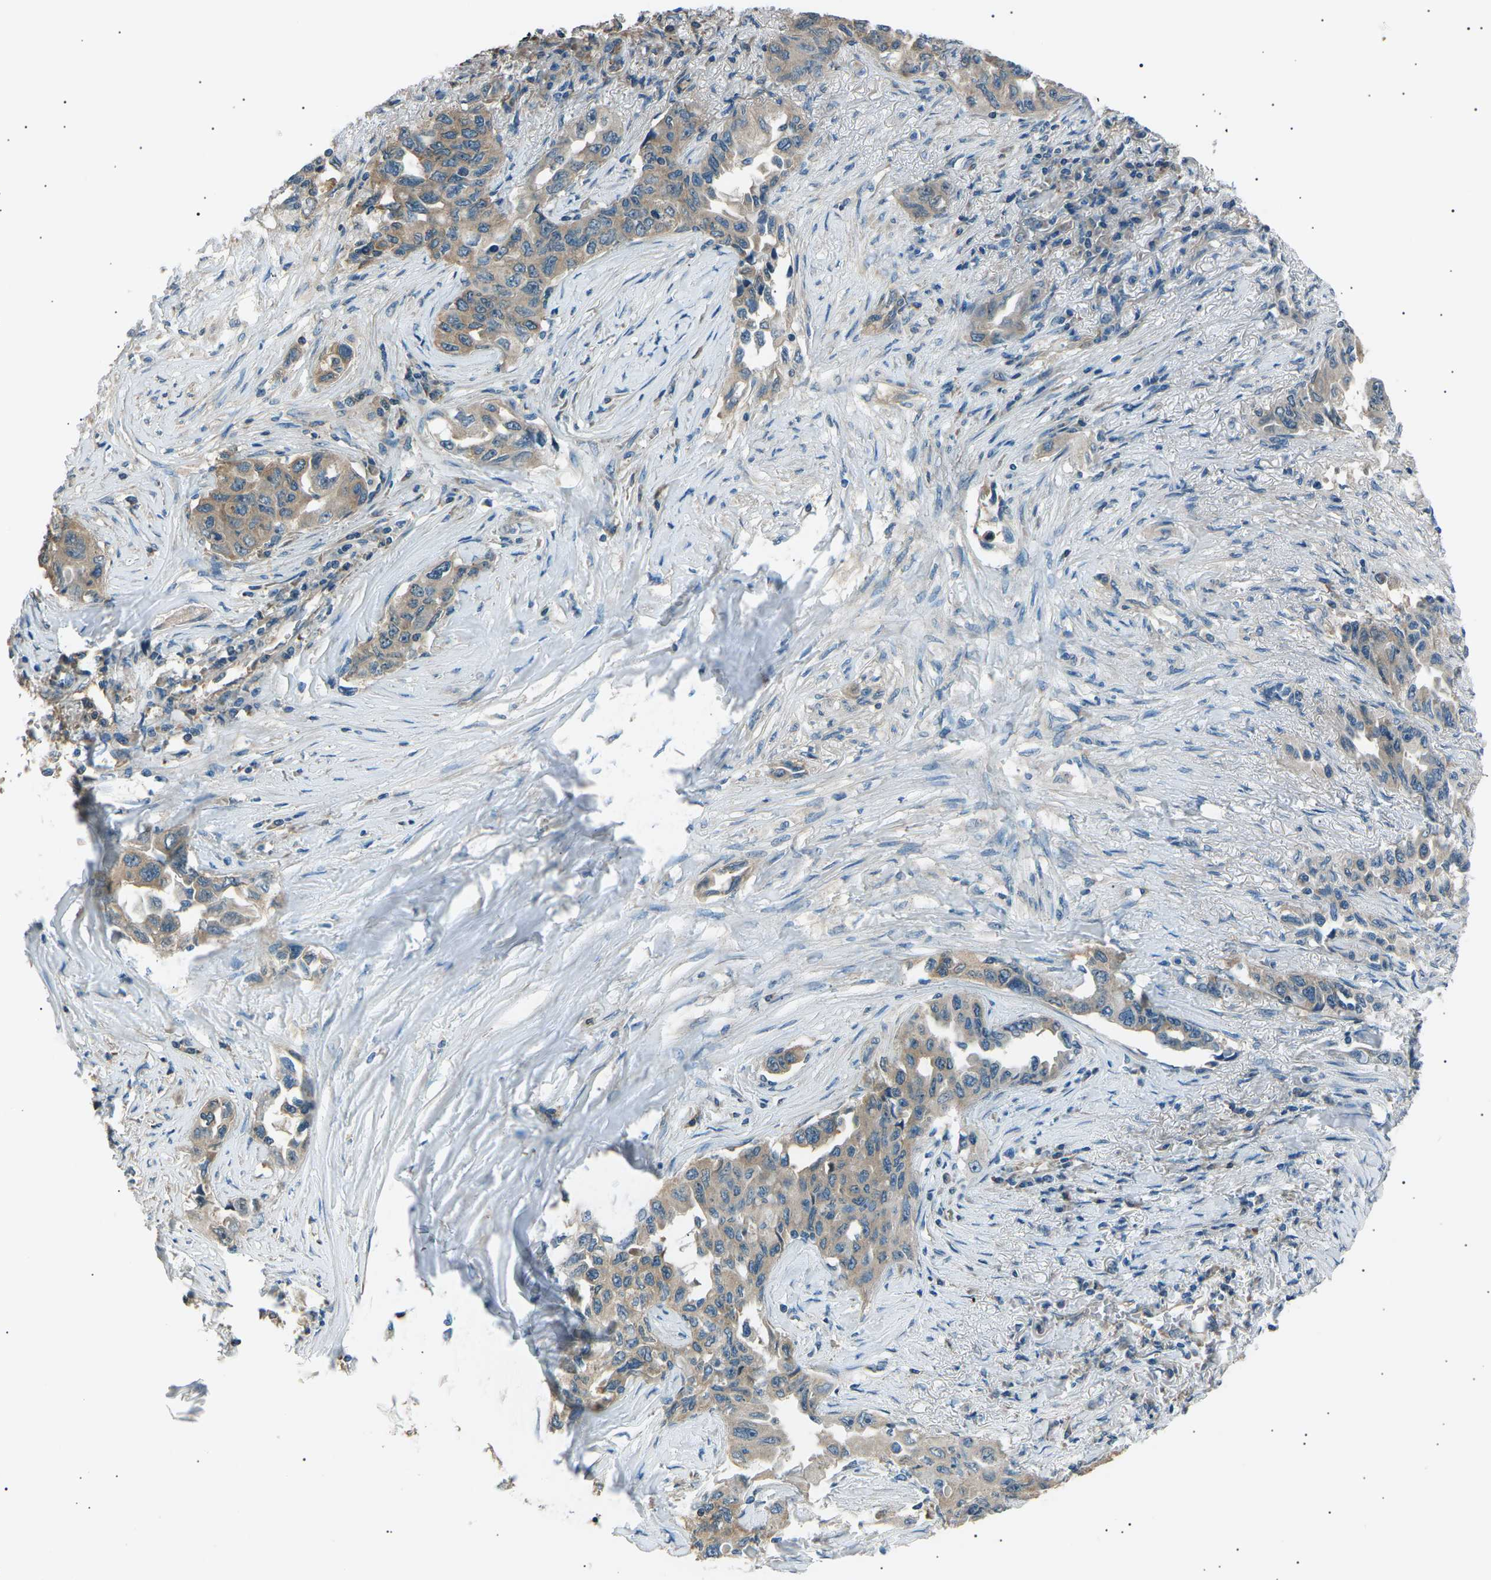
{"staining": {"intensity": "moderate", "quantity": ">75%", "location": "cytoplasmic/membranous"}, "tissue": "lung cancer", "cell_type": "Tumor cells", "image_type": "cancer", "snomed": [{"axis": "morphology", "description": "Adenocarcinoma, NOS"}, {"axis": "topography", "description": "Lung"}], "caption": "There is medium levels of moderate cytoplasmic/membranous staining in tumor cells of adenocarcinoma (lung), as demonstrated by immunohistochemical staining (brown color).", "gene": "SLK", "patient": {"sex": "female", "age": 51}}